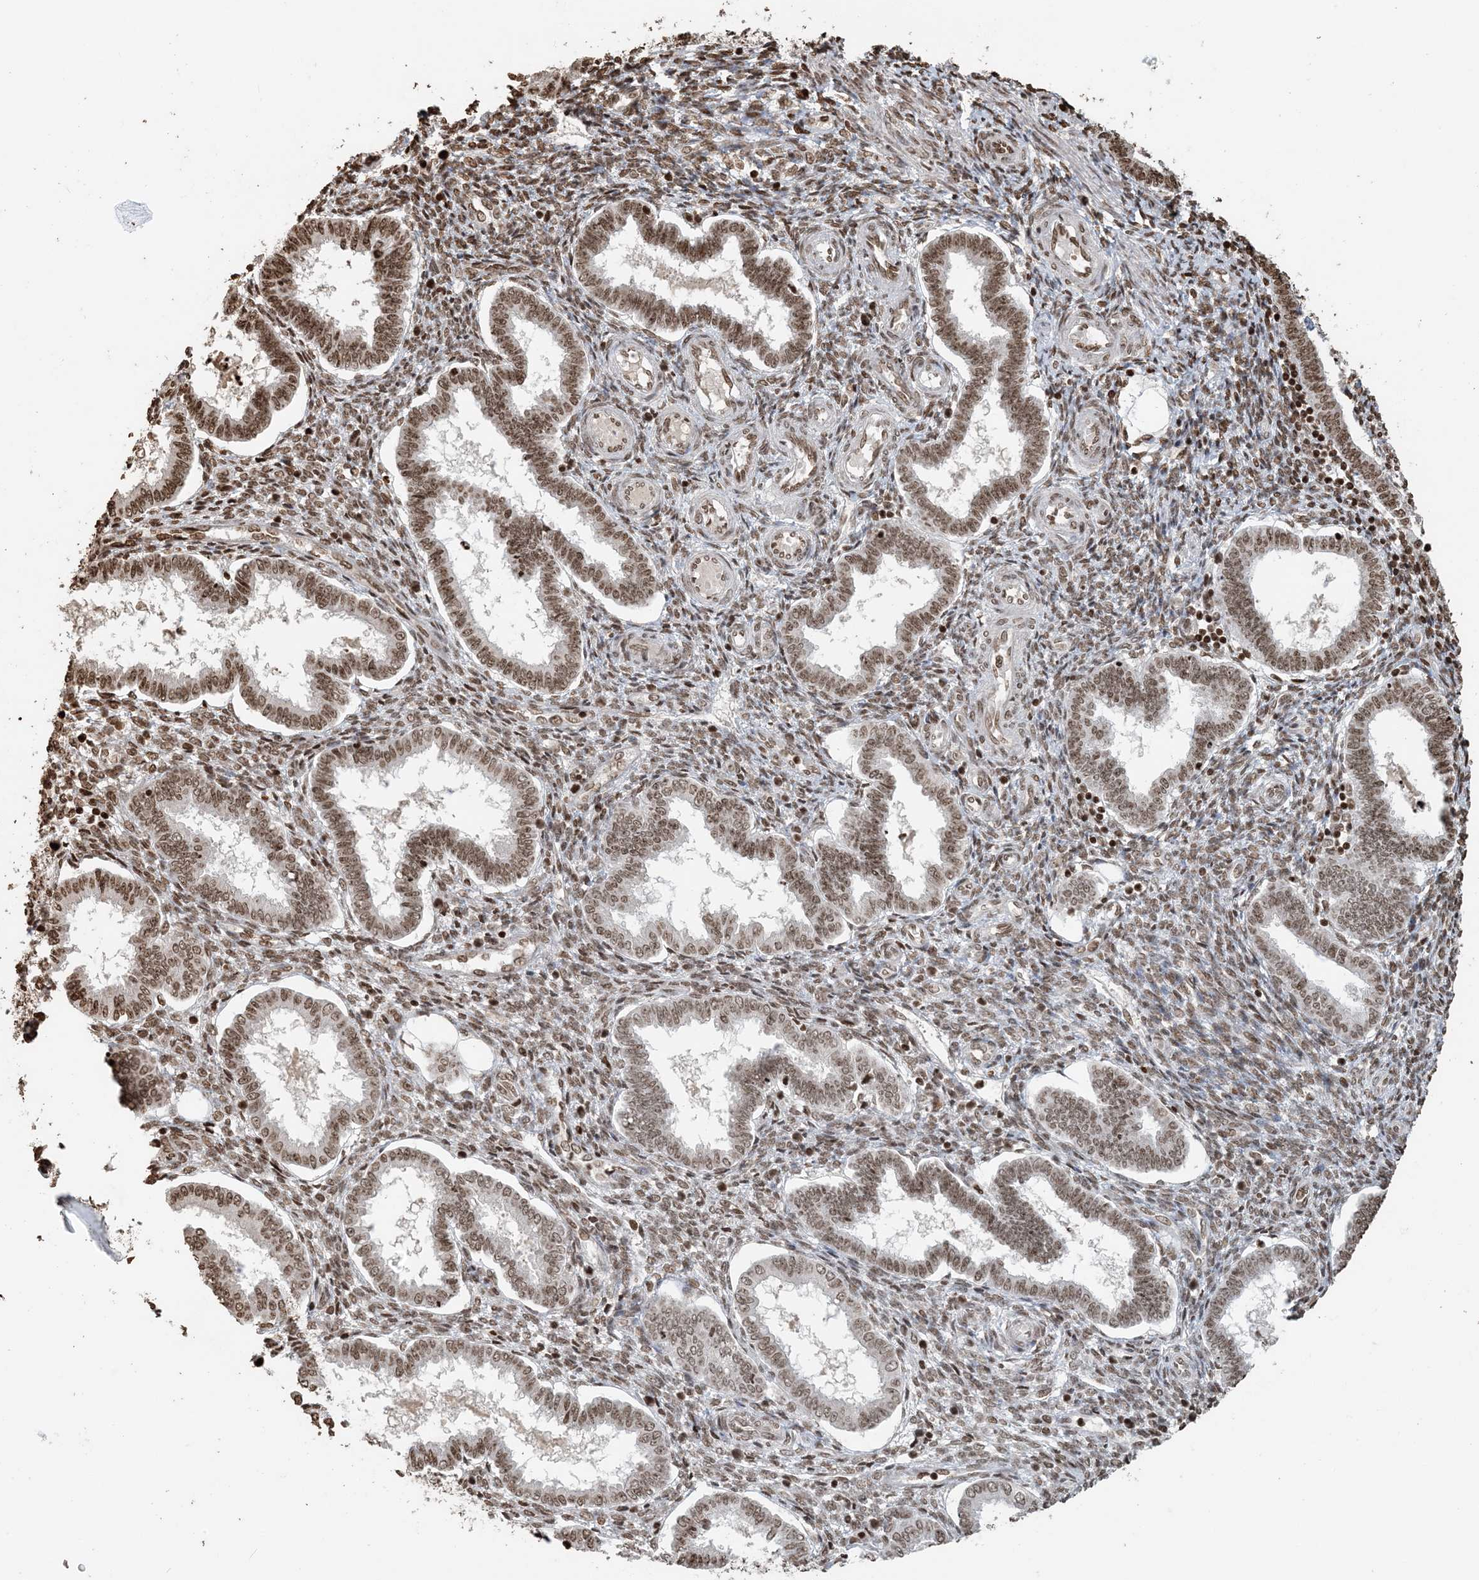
{"staining": {"intensity": "moderate", "quantity": ">75%", "location": "nuclear"}, "tissue": "endometrium", "cell_type": "Cells in endometrial stroma", "image_type": "normal", "snomed": [{"axis": "morphology", "description": "Normal tissue, NOS"}, {"axis": "topography", "description": "Endometrium"}], "caption": "Endometrium stained with IHC shows moderate nuclear expression in approximately >75% of cells in endometrial stroma.", "gene": "H3", "patient": {"sex": "female", "age": 24}}